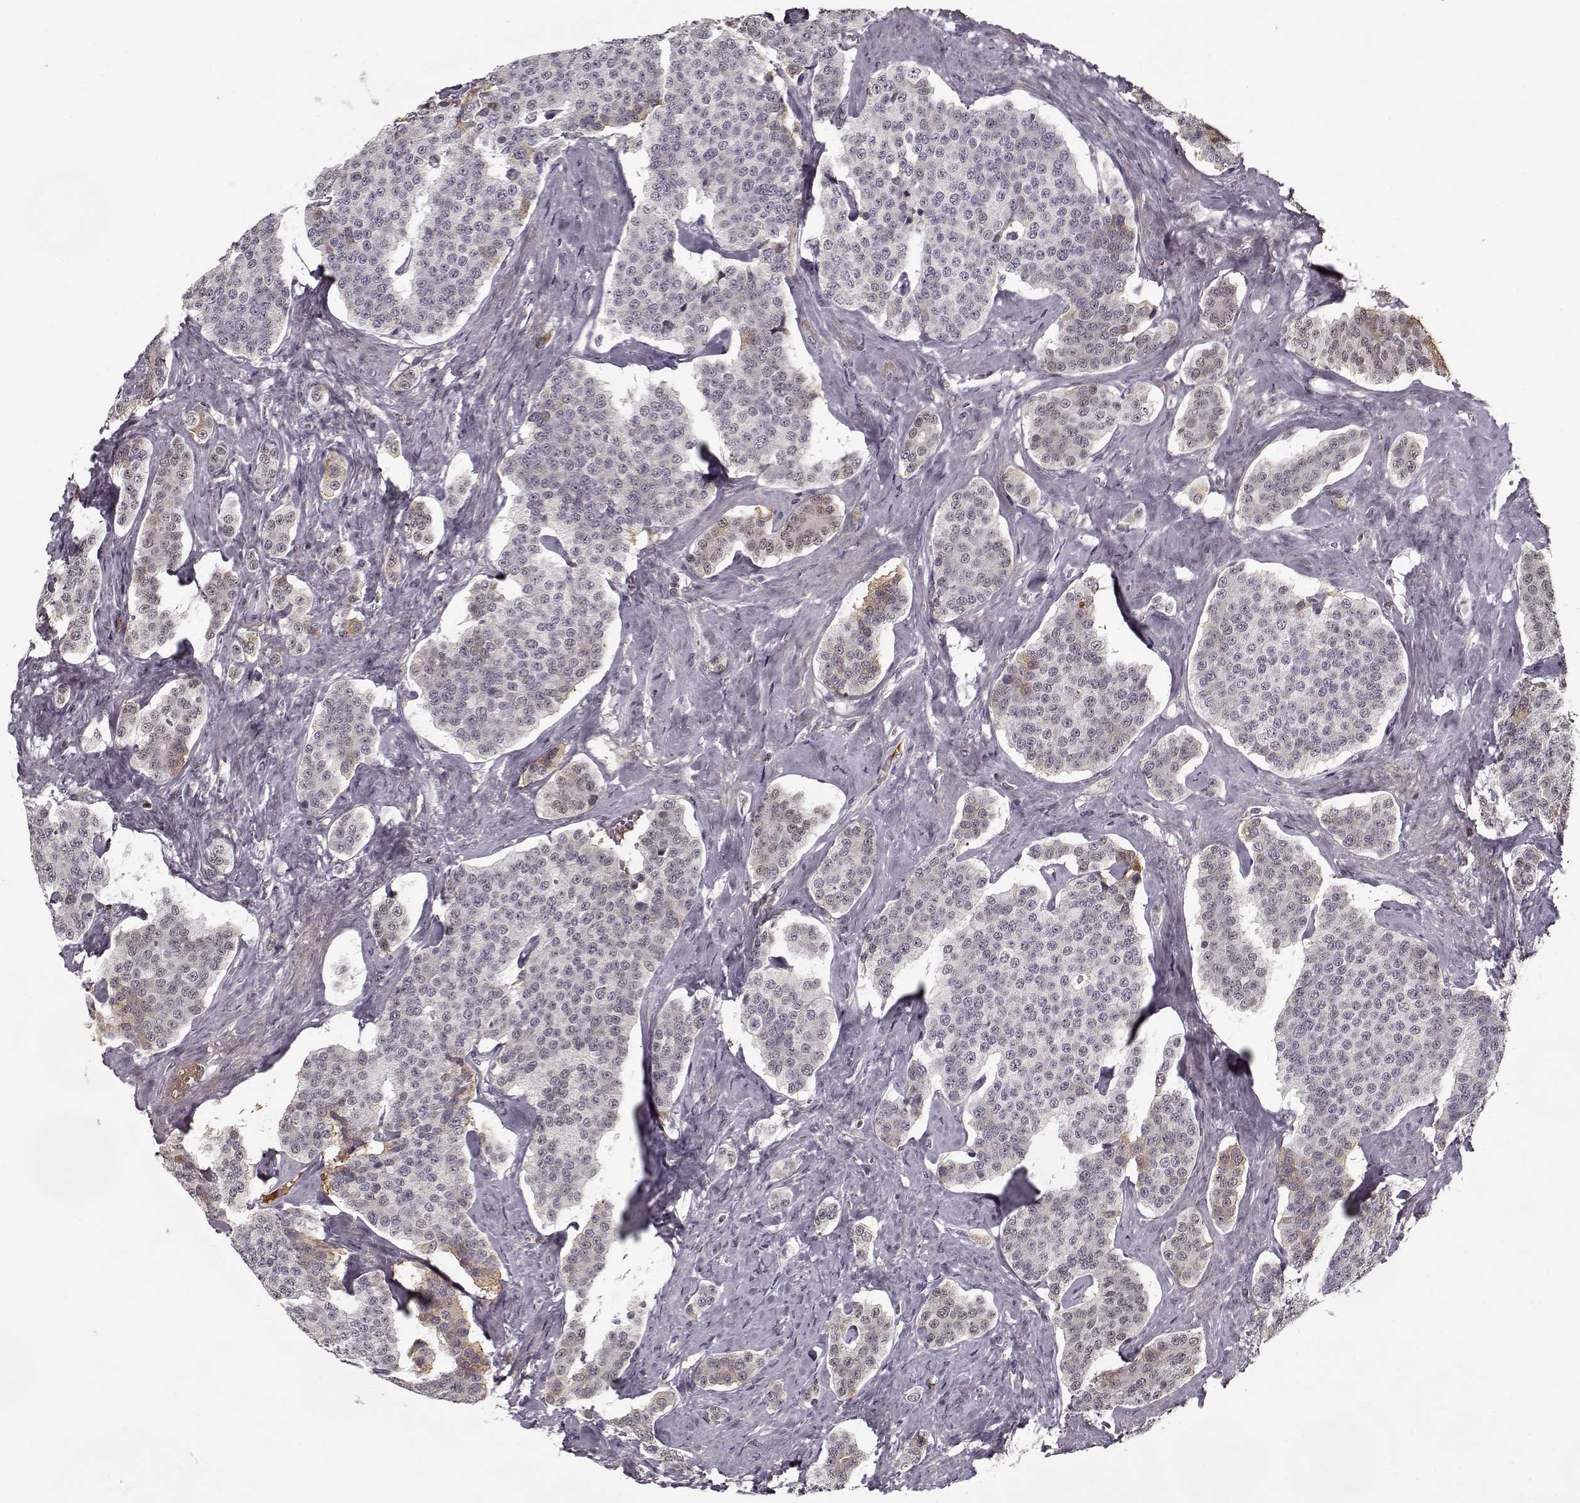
{"staining": {"intensity": "negative", "quantity": "none", "location": "none"}, "tissue": "carcinoid", "cell_type": "Tumor cells", "image_type": "cancer", "snomed": [{"axis": "morphology", "description": "Carcinoid, malignant, NOS"}, {"axis": "topography", "description": "Small intestine"}], "caption": "Immunohistochemistry micrograph of carcinoid stained for a protein (brown), which exhibits no staining in tumor cells.", "gene": "AFM", "patient": {"sex": "female", "age": 58}}